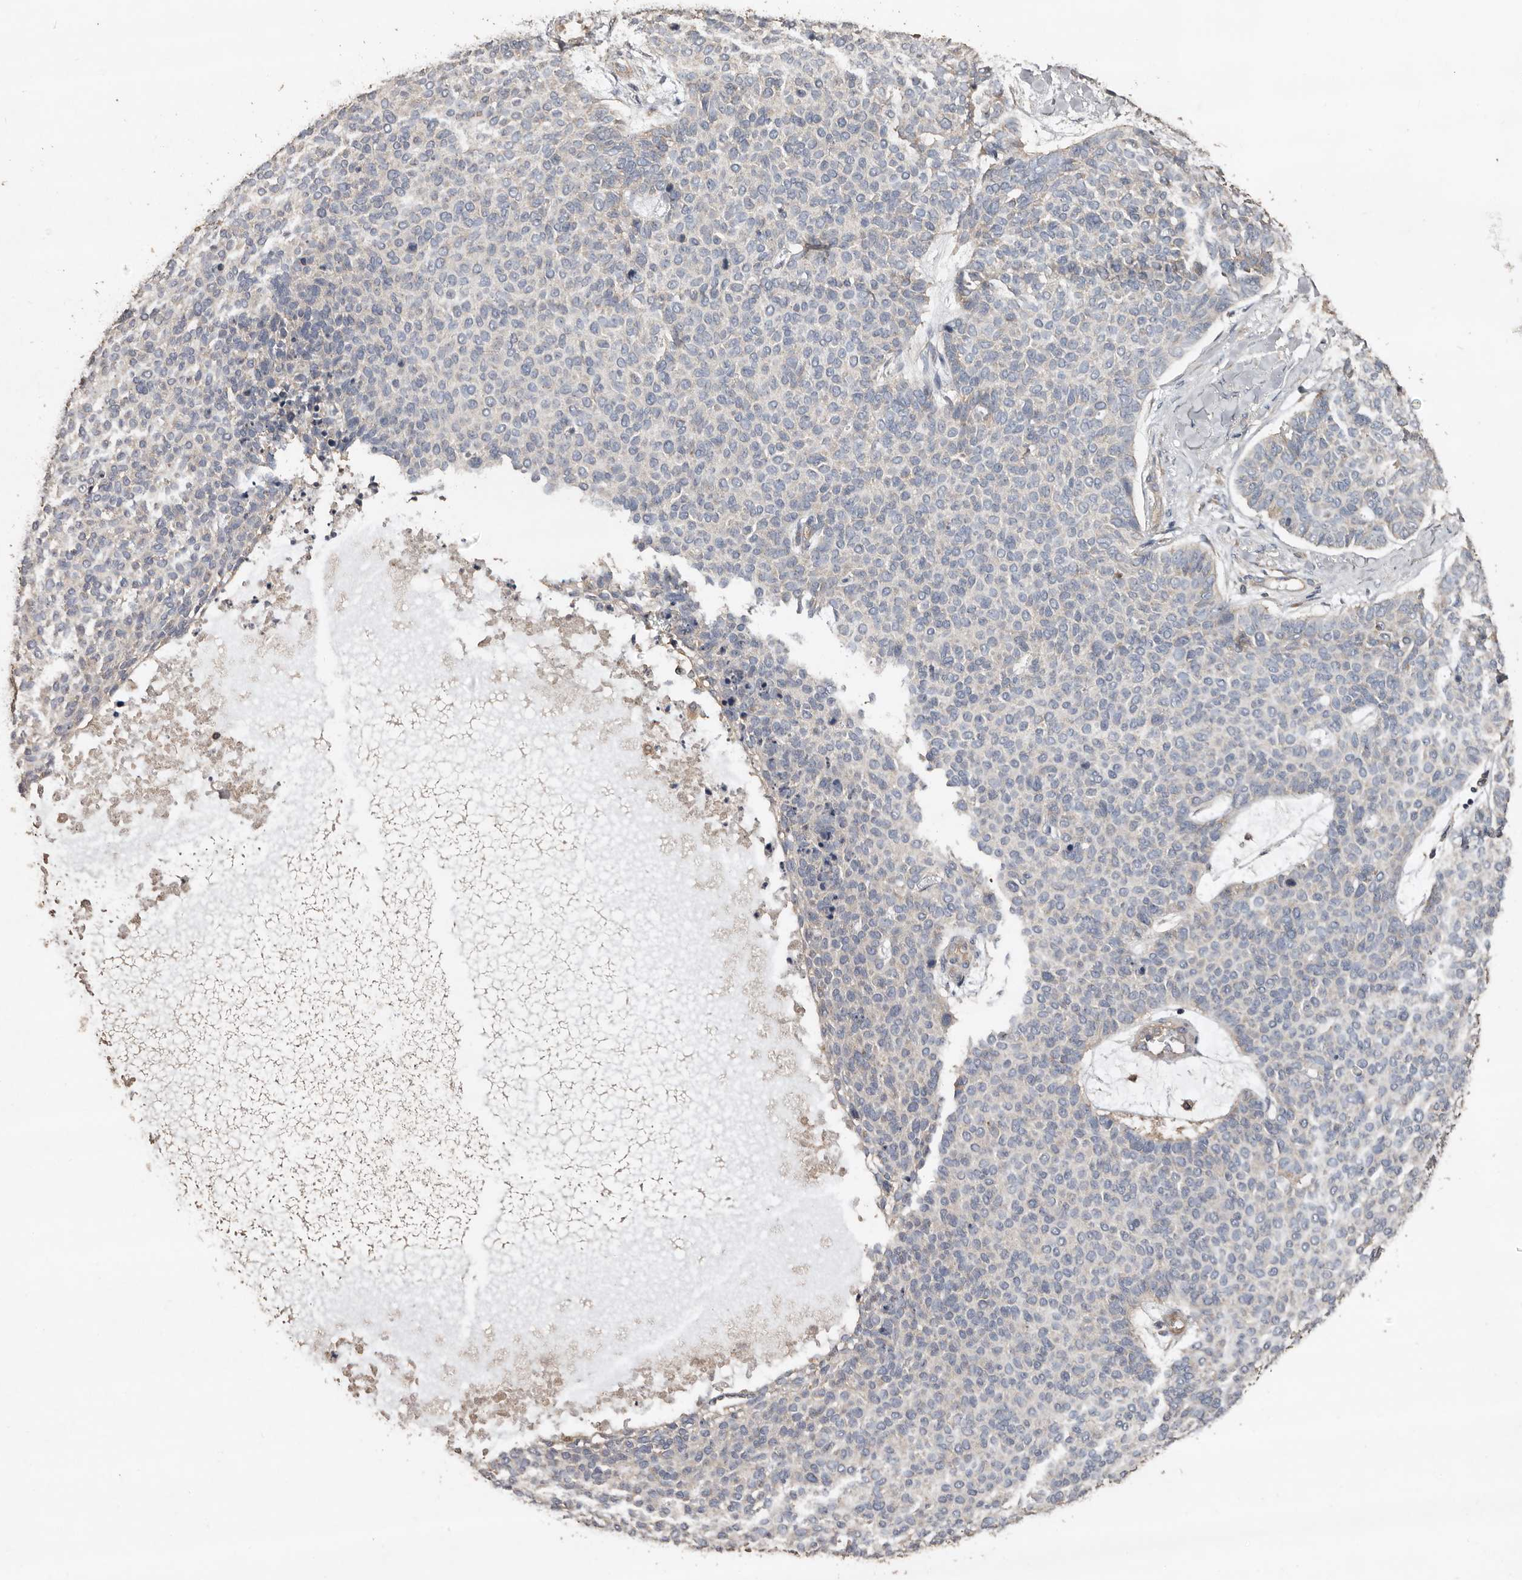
{"staining": {"intensity": "negative", "quantity": "none", "location": "none"}, "tissue": "skin cancer", "cell_type": "Tumor cells", "image_type": "cancer", "snomed": [{"axis": "morphology", "description": "Normal tissue, NOS"}, {"axis": "morphology", "description": "Basal cell carcinoma"}, {"axis": "topography", "description": "Skin"}], "caption": "Photomicrograph shows no significant protein positivity in tumor cells of basal cell carcinoma (skin).", "gene": "FLCN", "patient": {"sex": "male", "age": 50}}